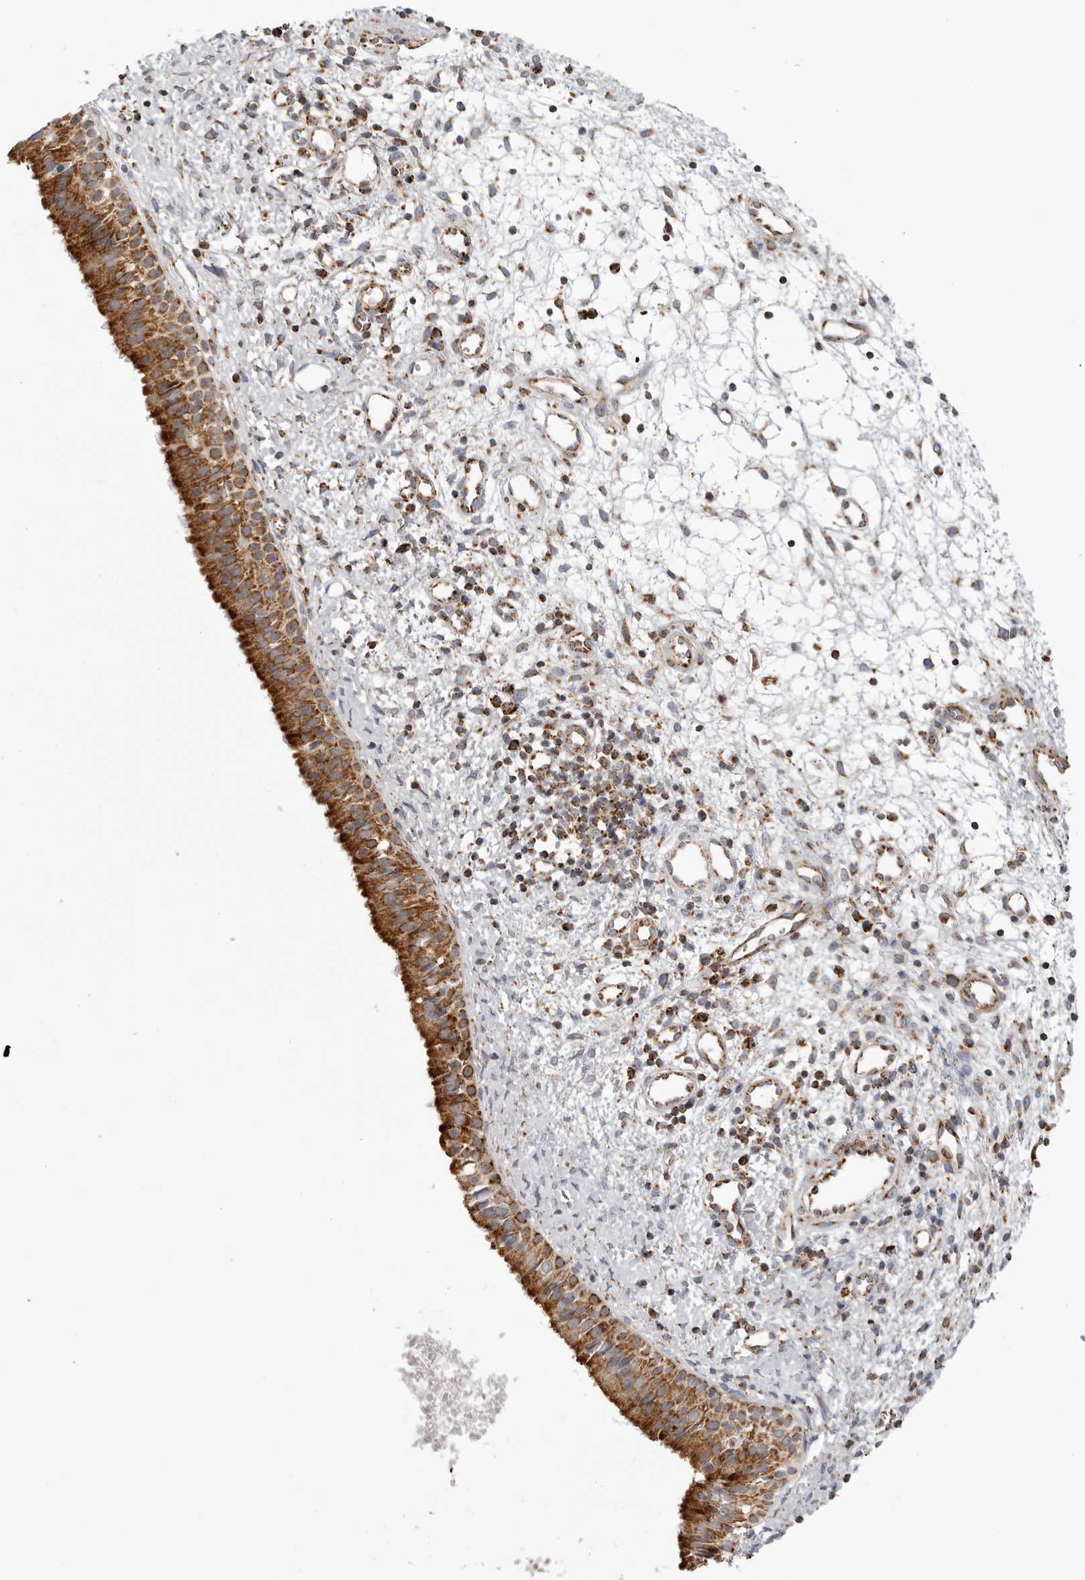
{"staining": {"intensity": "strong", "quantity": ">75%", "location": "cytoplasmic/membranous"}, "tissue": "nasopharynx", "cell_type": "Respiratory epithelial cells", "image_type": "normal", "snomed": [{"axis": "morphology", "description": "Normal tissue, NOS"}, {"axis": "topography", "description": "Nasopharynx"}], "caption": "Protein staining displays strong cytoplasmic/membranous expression in approximately >75% of respiratory epithelial cells in unremarkable nasopharynx.", "gene": "TUFM", "patient": {"sex": "male", "age": 22}}